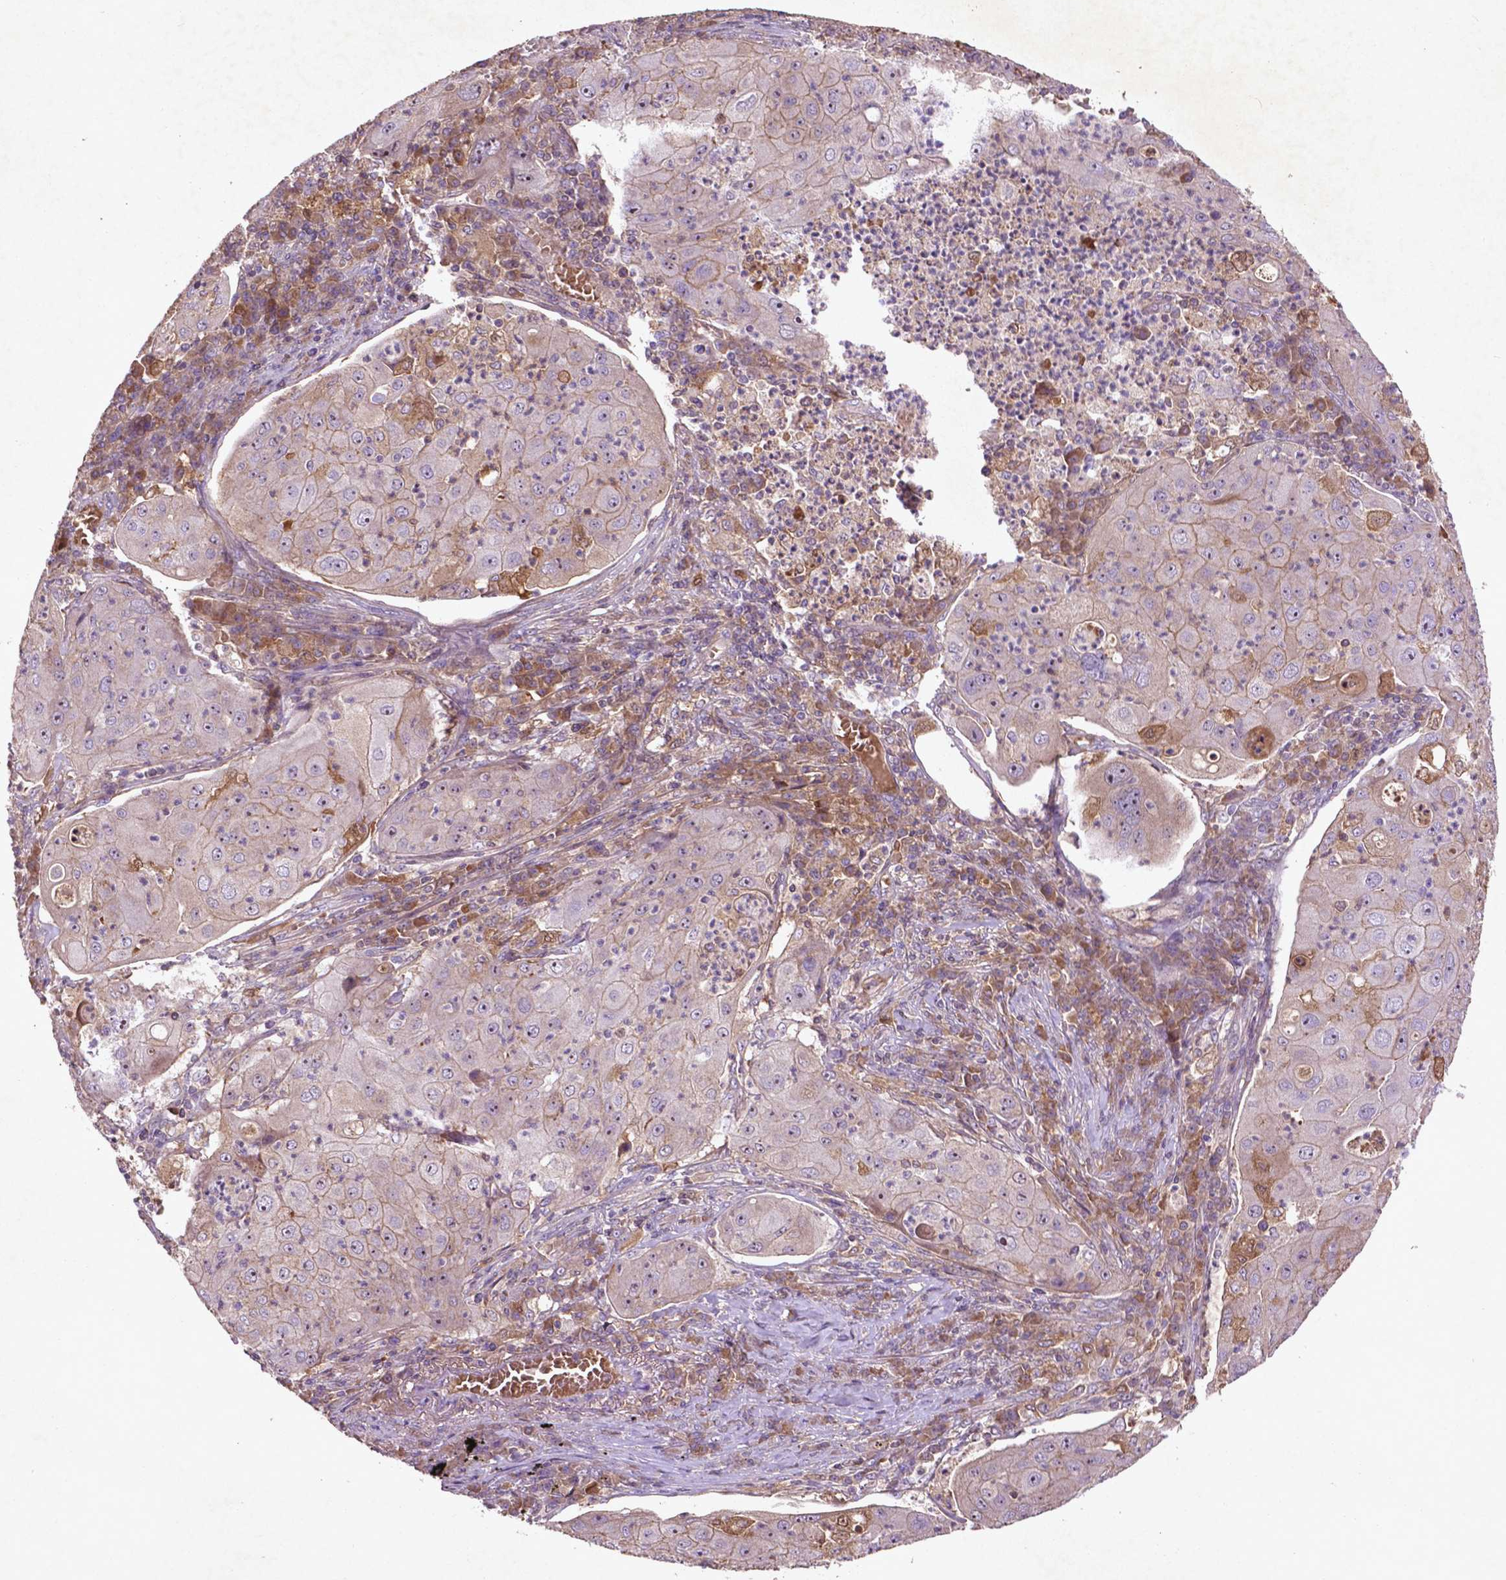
{"staining": {"intensity": "weak", "quantity": "25%-75%", "location": "cytoplasmic/membranous"}, "tissue": "lung cancer", "cell_type": "Tumor cells", "image_type": "cancer", "snomed": [{"axis": "morphology", "description": "Squamous cell carcinoma, NOS"}, {"axis": "topography", "description": "Lung"}], "caption": "Lung squamous cell carcinoma stained with immunohistochemistry (IHC) displays weak cytoplasmic/membranous staining in approximately 25%-75% of tumor cells. Ihc stains the protein of interest in brown and the nuclei are stained blue.", "gene": "COQ2", "patient": {"sex": "female", "age": 59}}